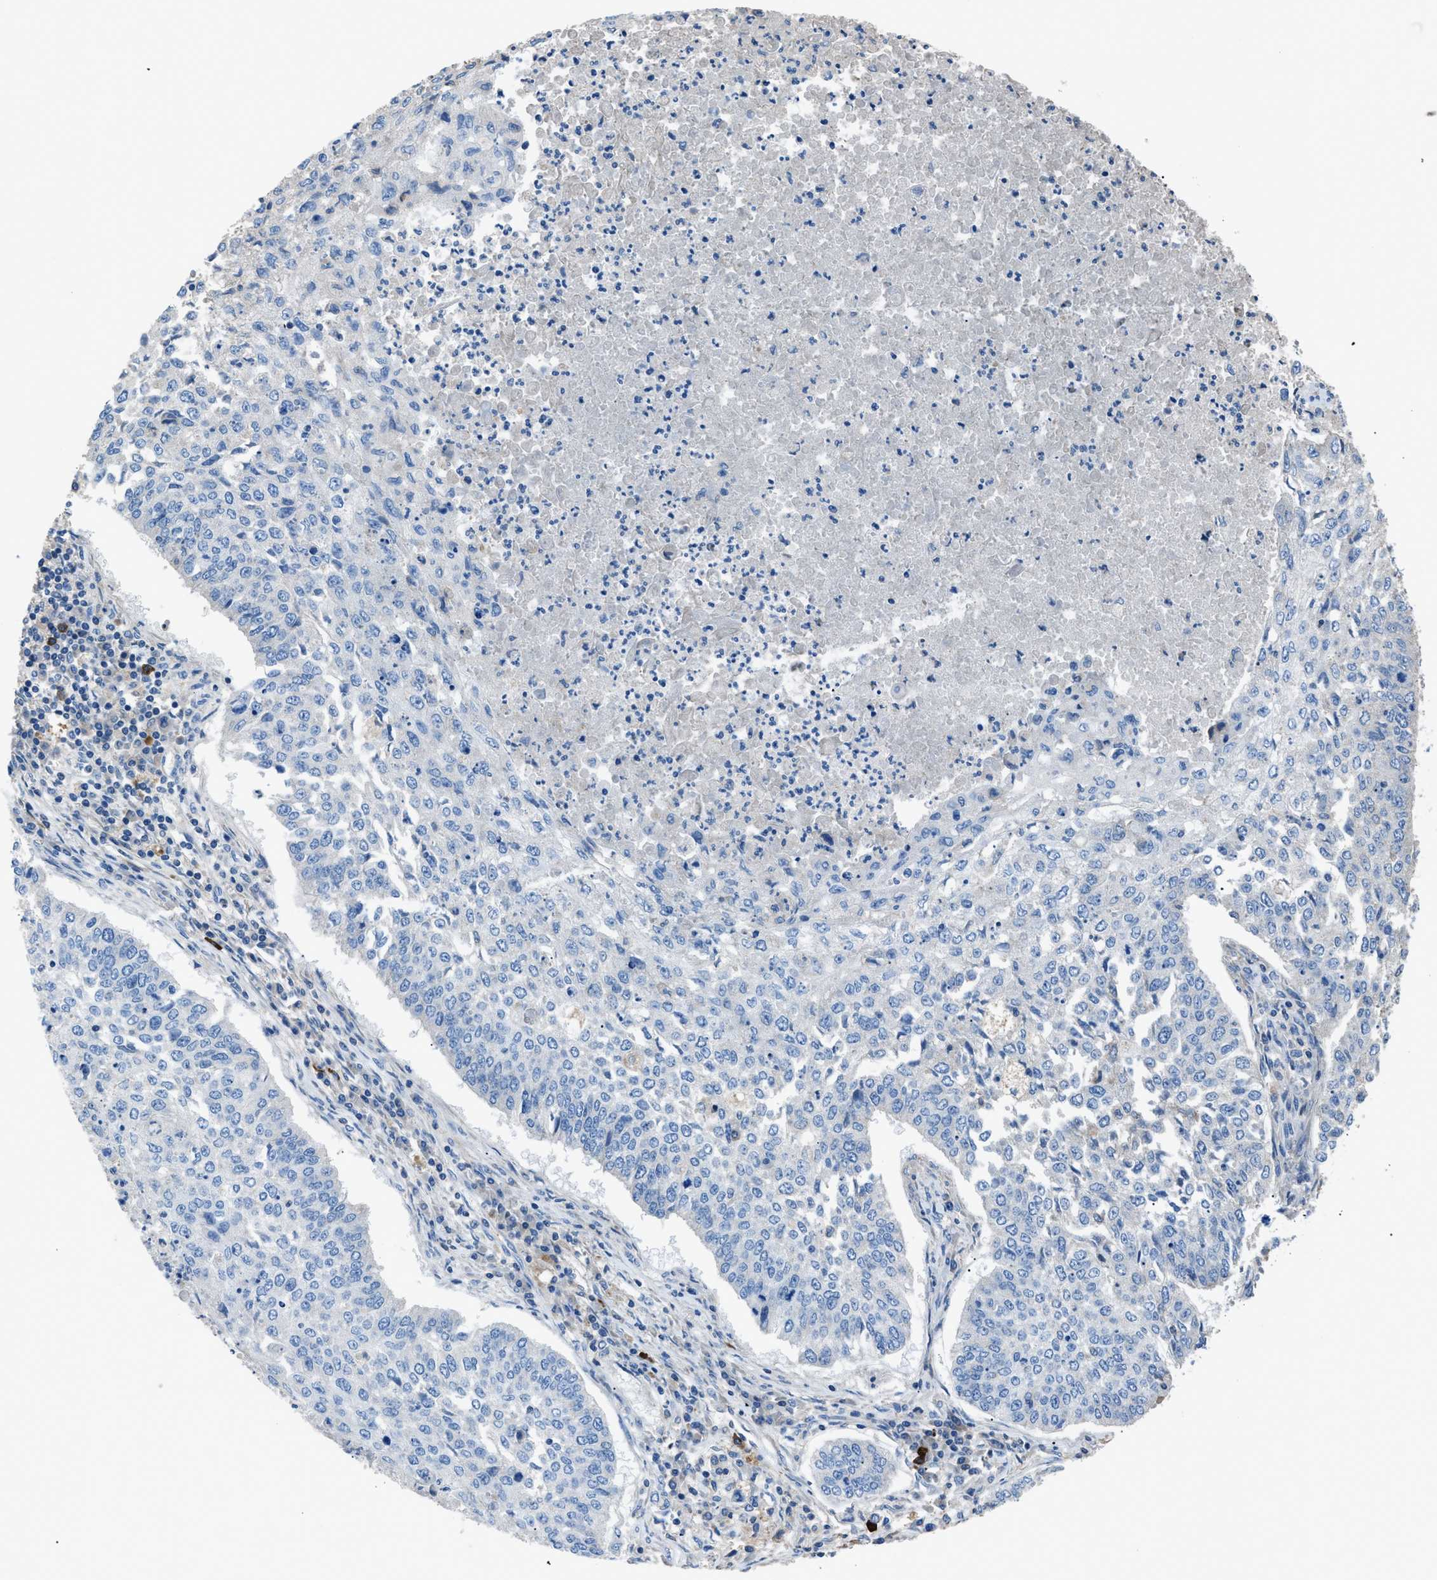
{"staining": {"intensity": "negative", "quantity": "none", "location": "none"}, "tissue": "lung cancer", "cell_type": "Tumor cells", "image_type": "cancer", "snomed": [{"axis": "morphology", "description": "Normal tissue, NOS"}, {"axis": "morphology", "description": "Squamous cell carcinoma, NOS"}, {"axis": "topography", "description": "Cartilage tissue"}, {"axis": "topography", "description": "Bronchus"}, {"axis": "topography", "description": "Lung"}], "caption": "Tumor cells show no significant protein expression in lung cancer (squamous cell carcinoma).", "gene": "SGCZ", "patient": {"sex": "female", "age": 49}}